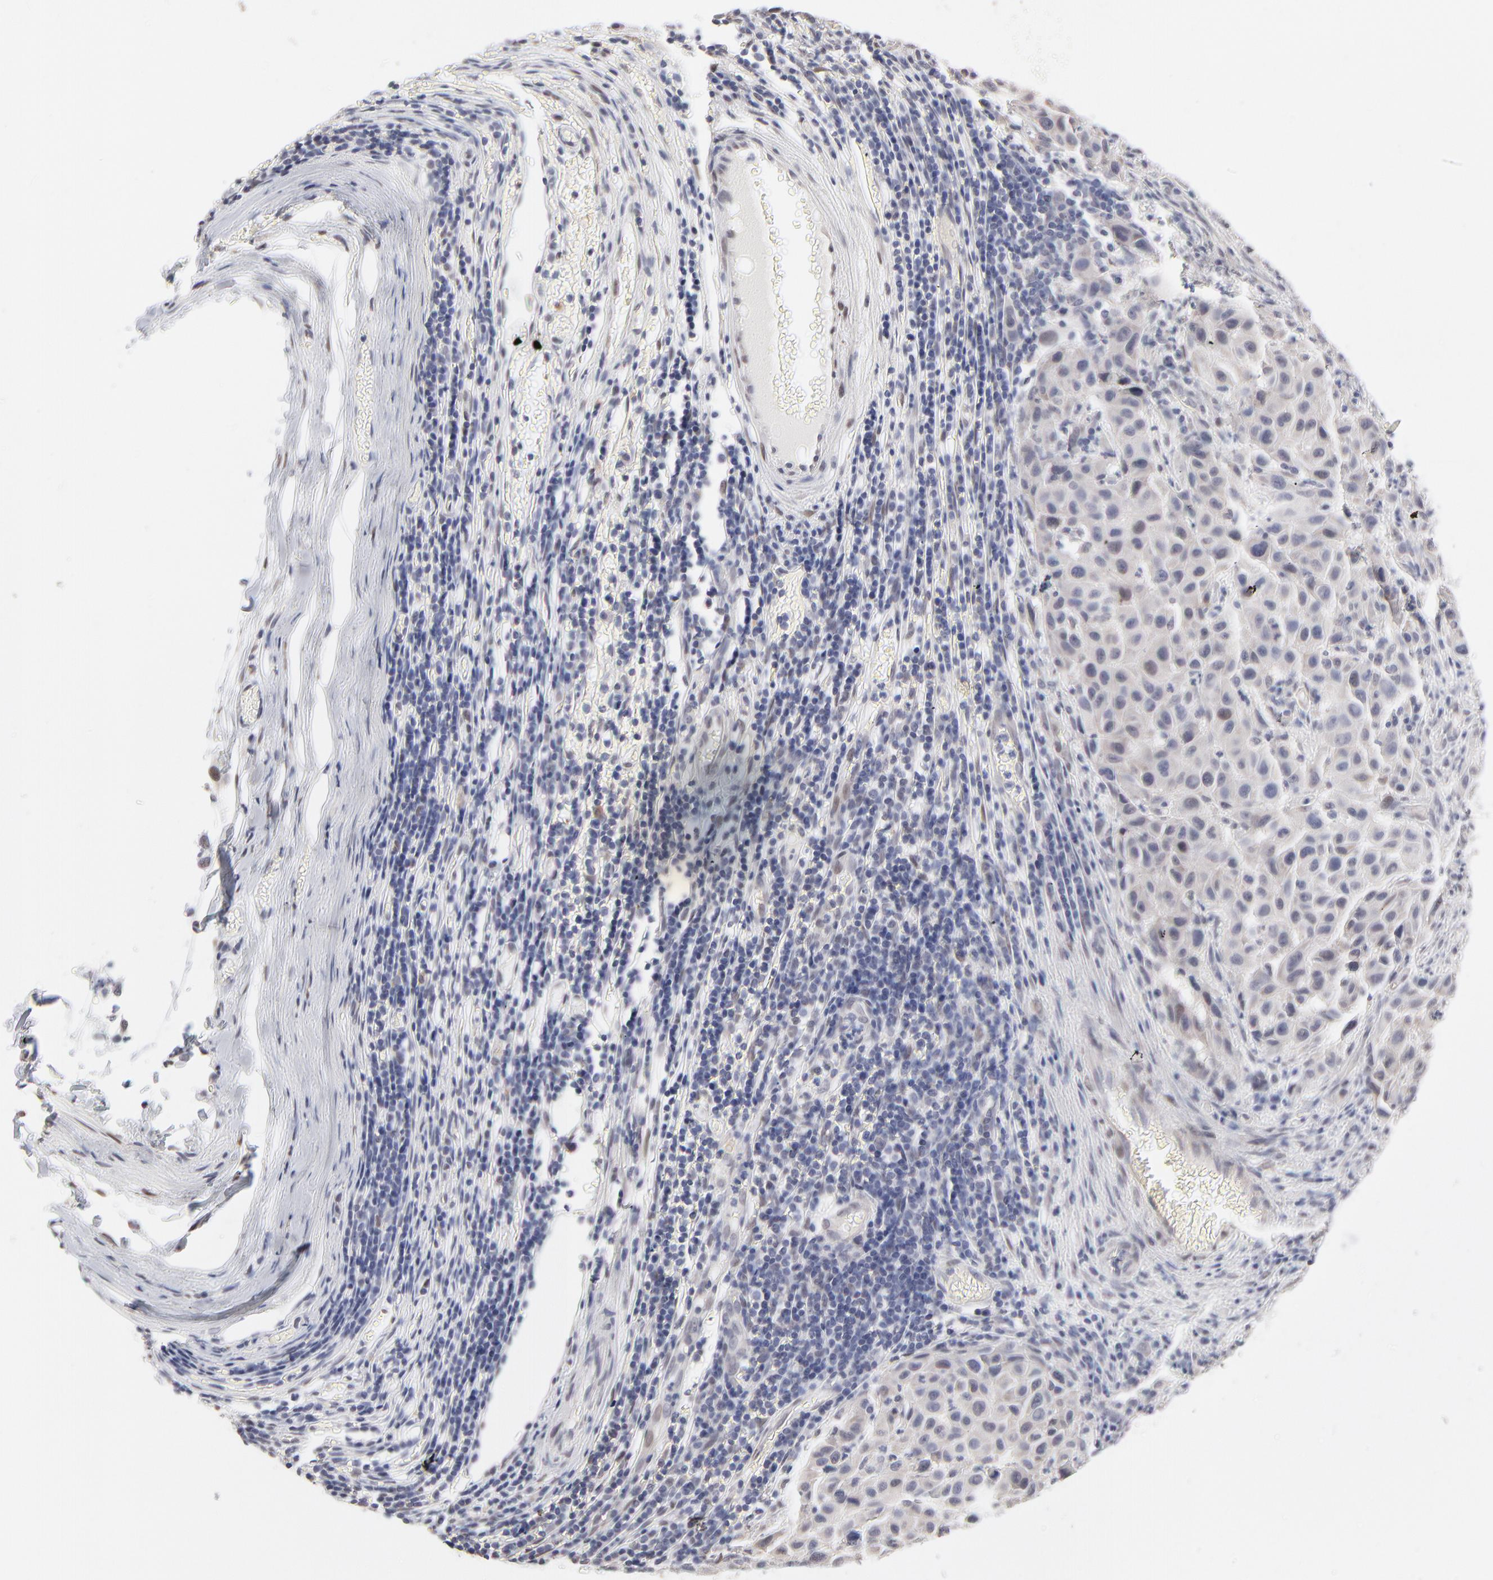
{"staining": {"intensity": "weak", "quantity": "<25%", "location": "nuclear"}, "tissue": "melanoma", "cell_type": "Tumor cells", "image_type": "cancer", "snomed": [{"axis": "morphology", "description": "Malignant melanoma, Metastatic site"}, {"axis": "topography", "description": "Lymph node"}], "caption": "Immunohistochemistry (IHC) micrograph of neoplastic tissue: melanoma stained with DAB (3,3'-diaminobenzidine) demonstrates no significant protein positivity in tumor cells.", "gene": "RBM3", "patient": {"sex": "male", "age": 61}}